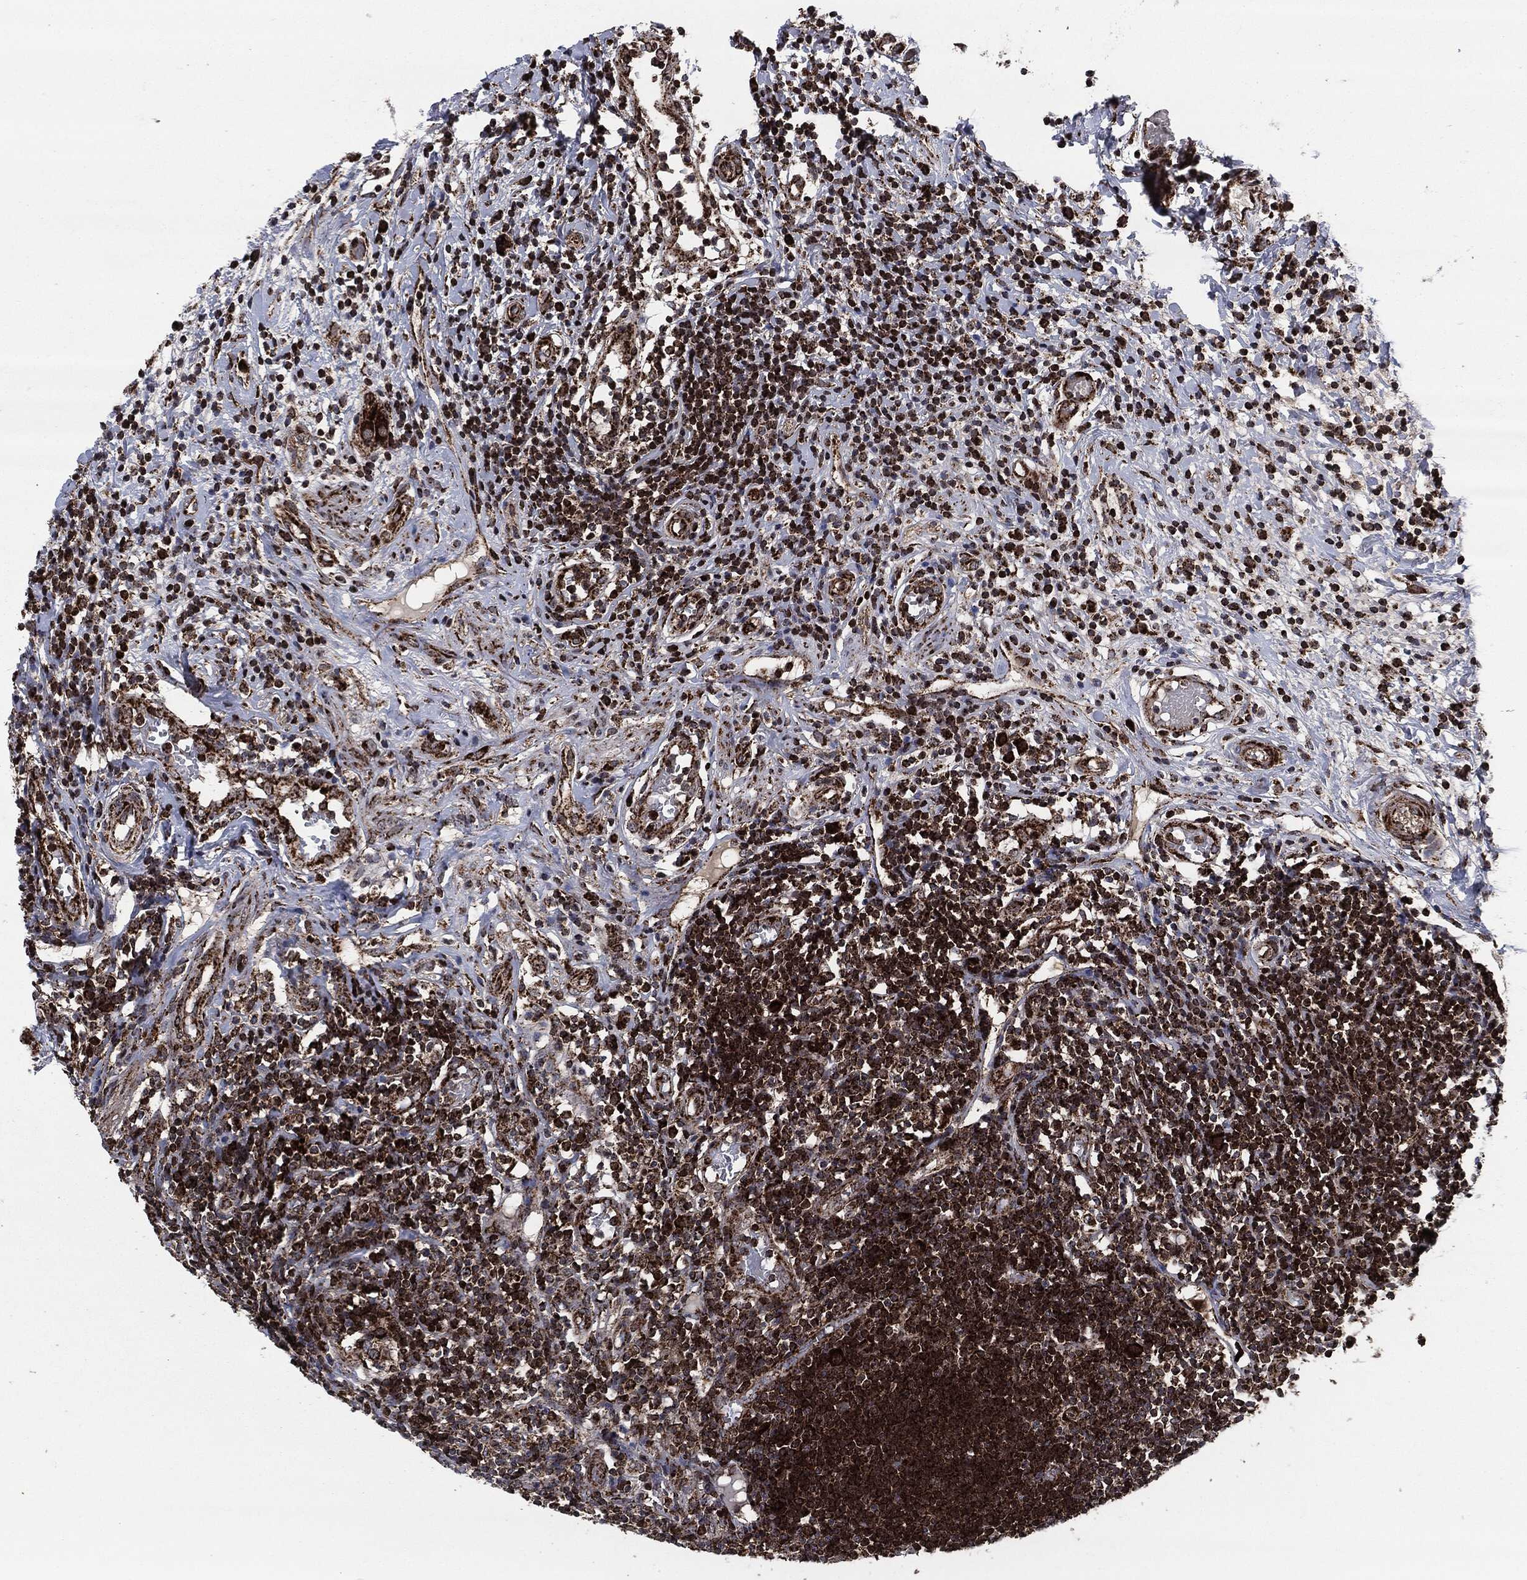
{"staining": {"intensity": "strong", "quantity": ">75%", "location": "cytoplasmic/membranous"}, "tissue": "appendix", "cell_type": "Glandular cells", "image_type": "normal", "snomed": [{"axis": "morphology", "description": "Normal tissue, NOS"}, {"axis": "morphology", "description": "Inflammation, NOS"}, {"axis": "topography", "description": "Appendix"}], "caption": "Immunohistochemistry (DAB (3,3'-diaminobenzidine)) staining of benign appendix exhibits strong cytoplasmic/membranous protein positivity in approximately >75% of glandular cells.", "gene": "FH", "patient": {"sex": "male", "age": 16}}